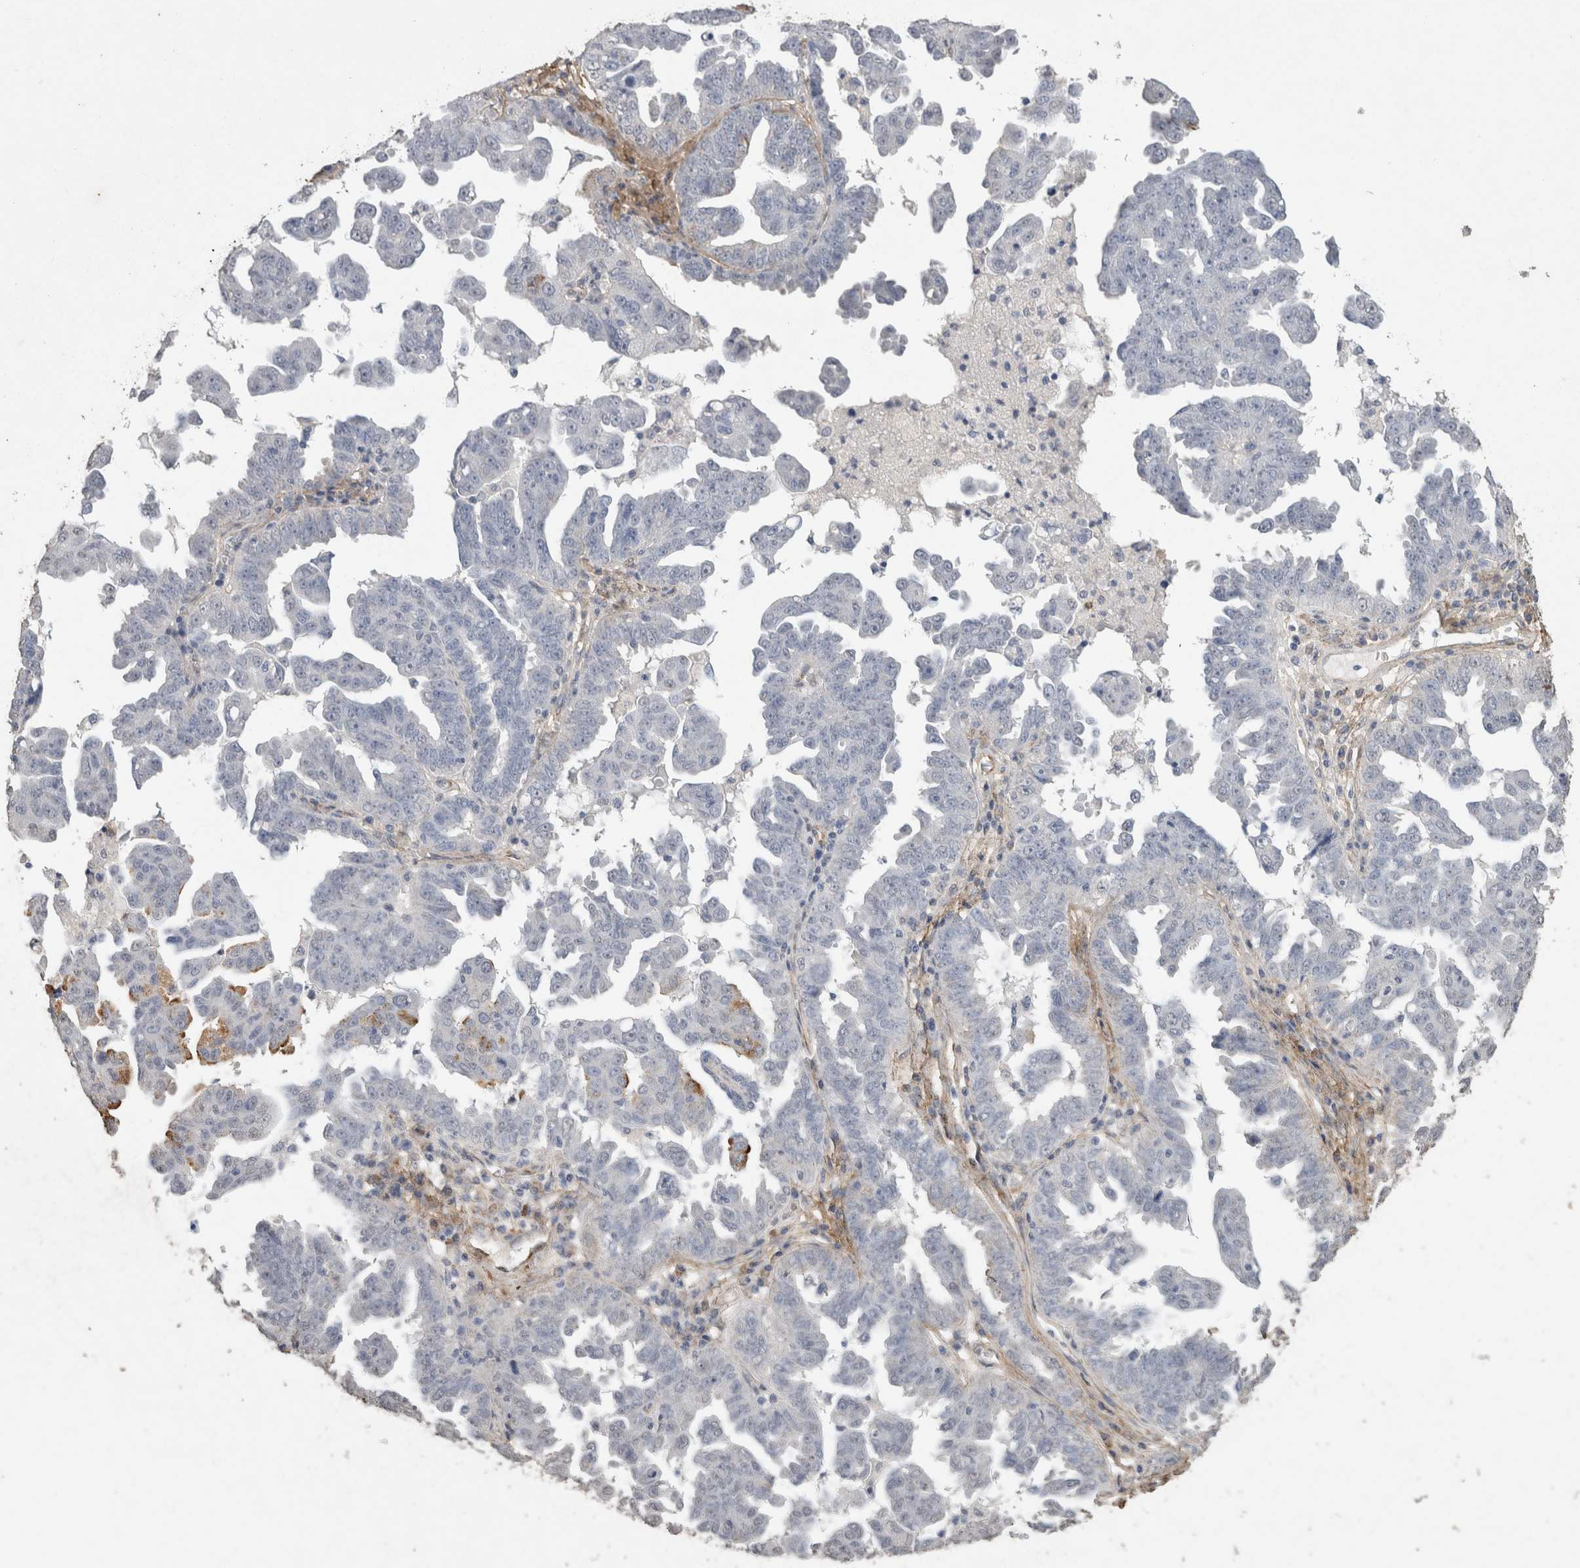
{"staining": {"intensity": "negative", "quantity": "none", "location": "none"}, "tissue": "ovarian cancer", "cell_type": "Tumor cells", "image_type": "cancer", "snomed": [{"axis": "morphology", "description": "Carcinoma, endometroid"}, {"axis": "topography", "description": "Ovary"}], "caption": "Tumor cells are negative for protein expression in human endometroid carcinoma (ovarian).", "gene": "C1QTNF5", "patient": {"sex": "female", "age": 62}}